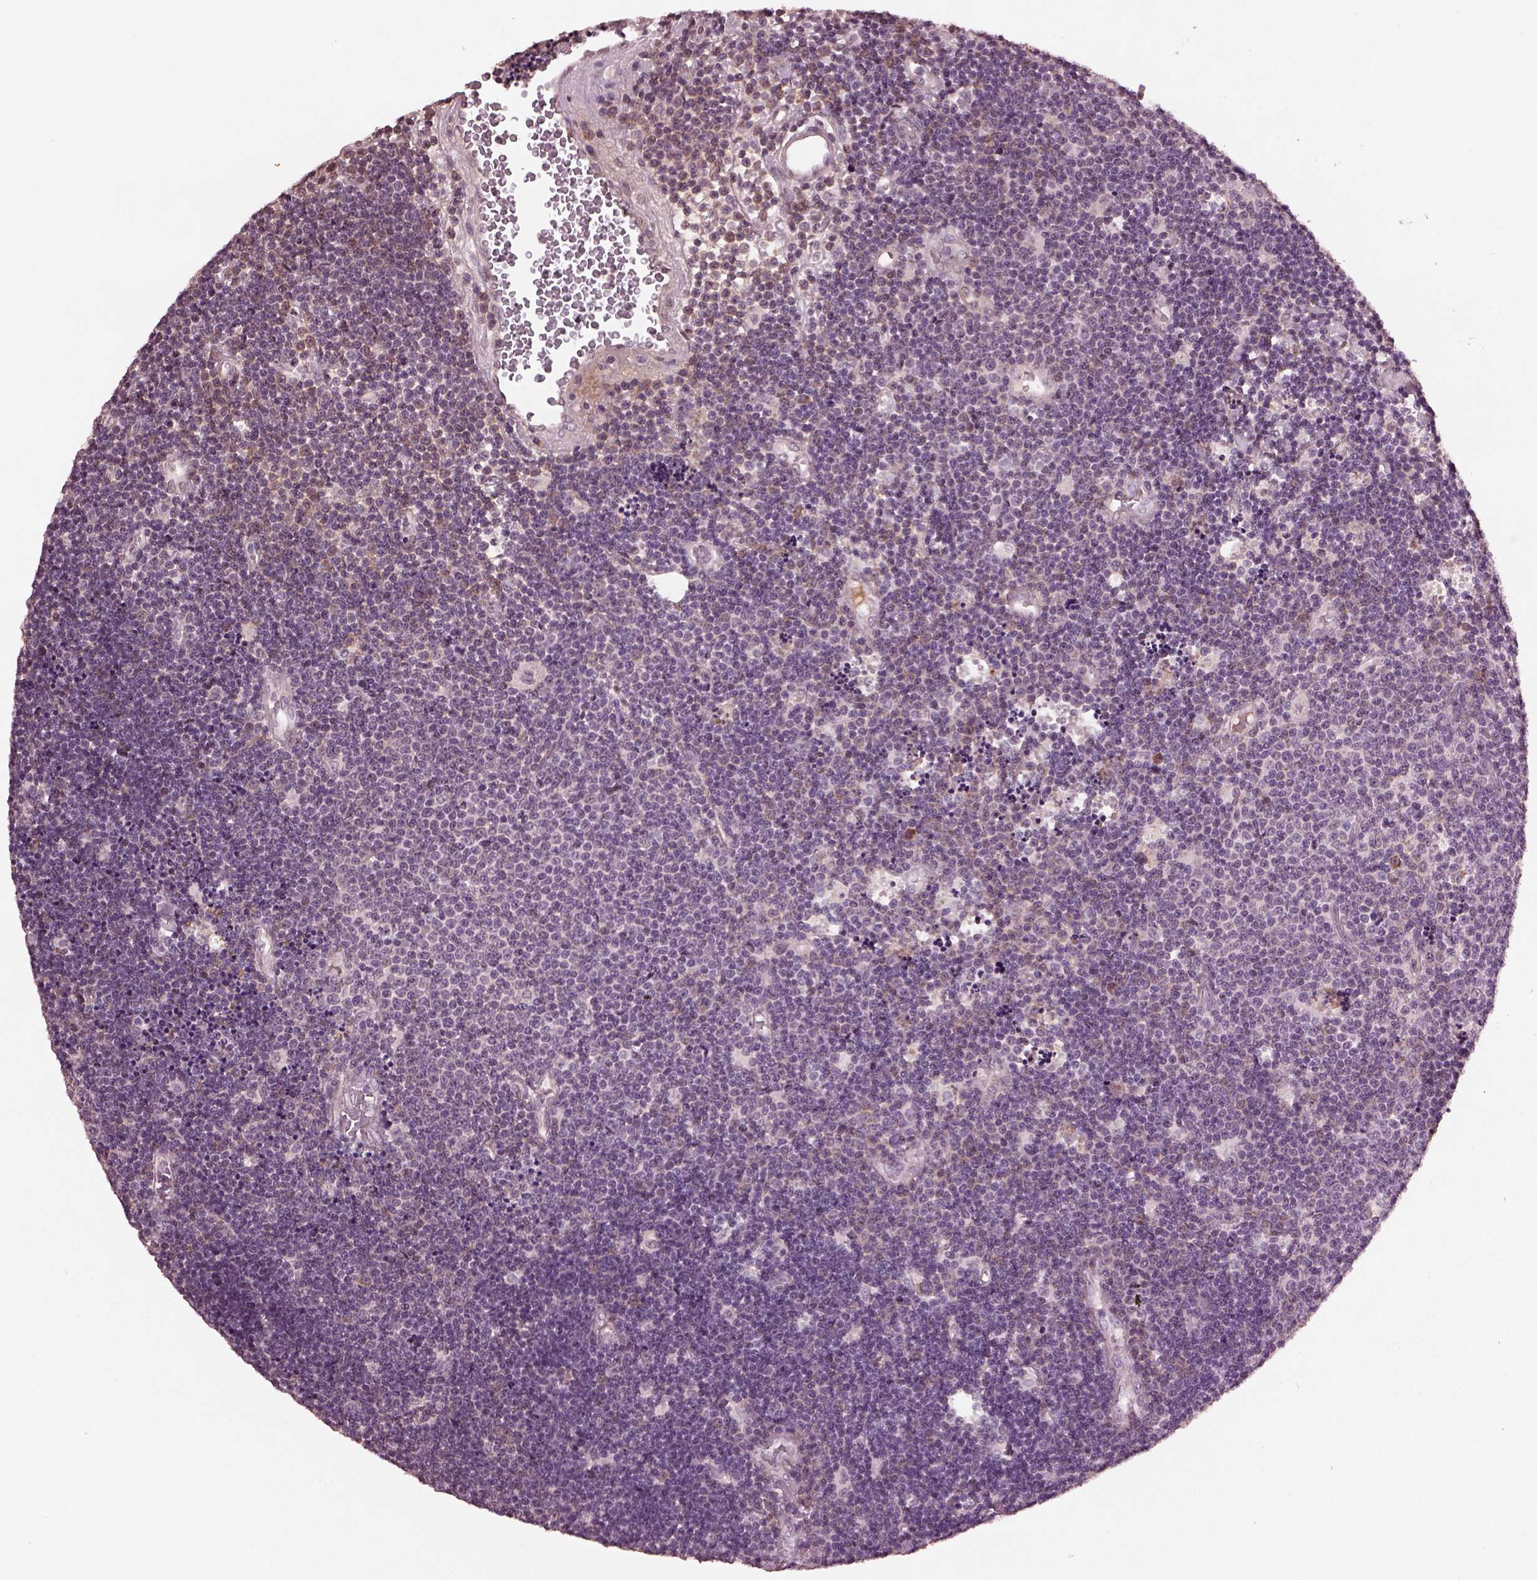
{"staining": {"intensity": "negative", "quantity": "none", "location": "none"}, "tissue": "lymphoma", "cell_type": "Tumor cells", "image_type": "cancer", "snomed": [{"axis": "morphology", "description": "Malignant lymphoma, non-Hodgkin's type, Low grade"}, {"axis": "topography", "description": "Brain"}], "caption": "A high-resolution photomicrograph shows immunohistochemistry (IHC) staining of lymphoma, which demonstrates no significant positivity in tumor cells.", "gene": "IL18RAP", "patient": {"sex": "female", "age": 66}}